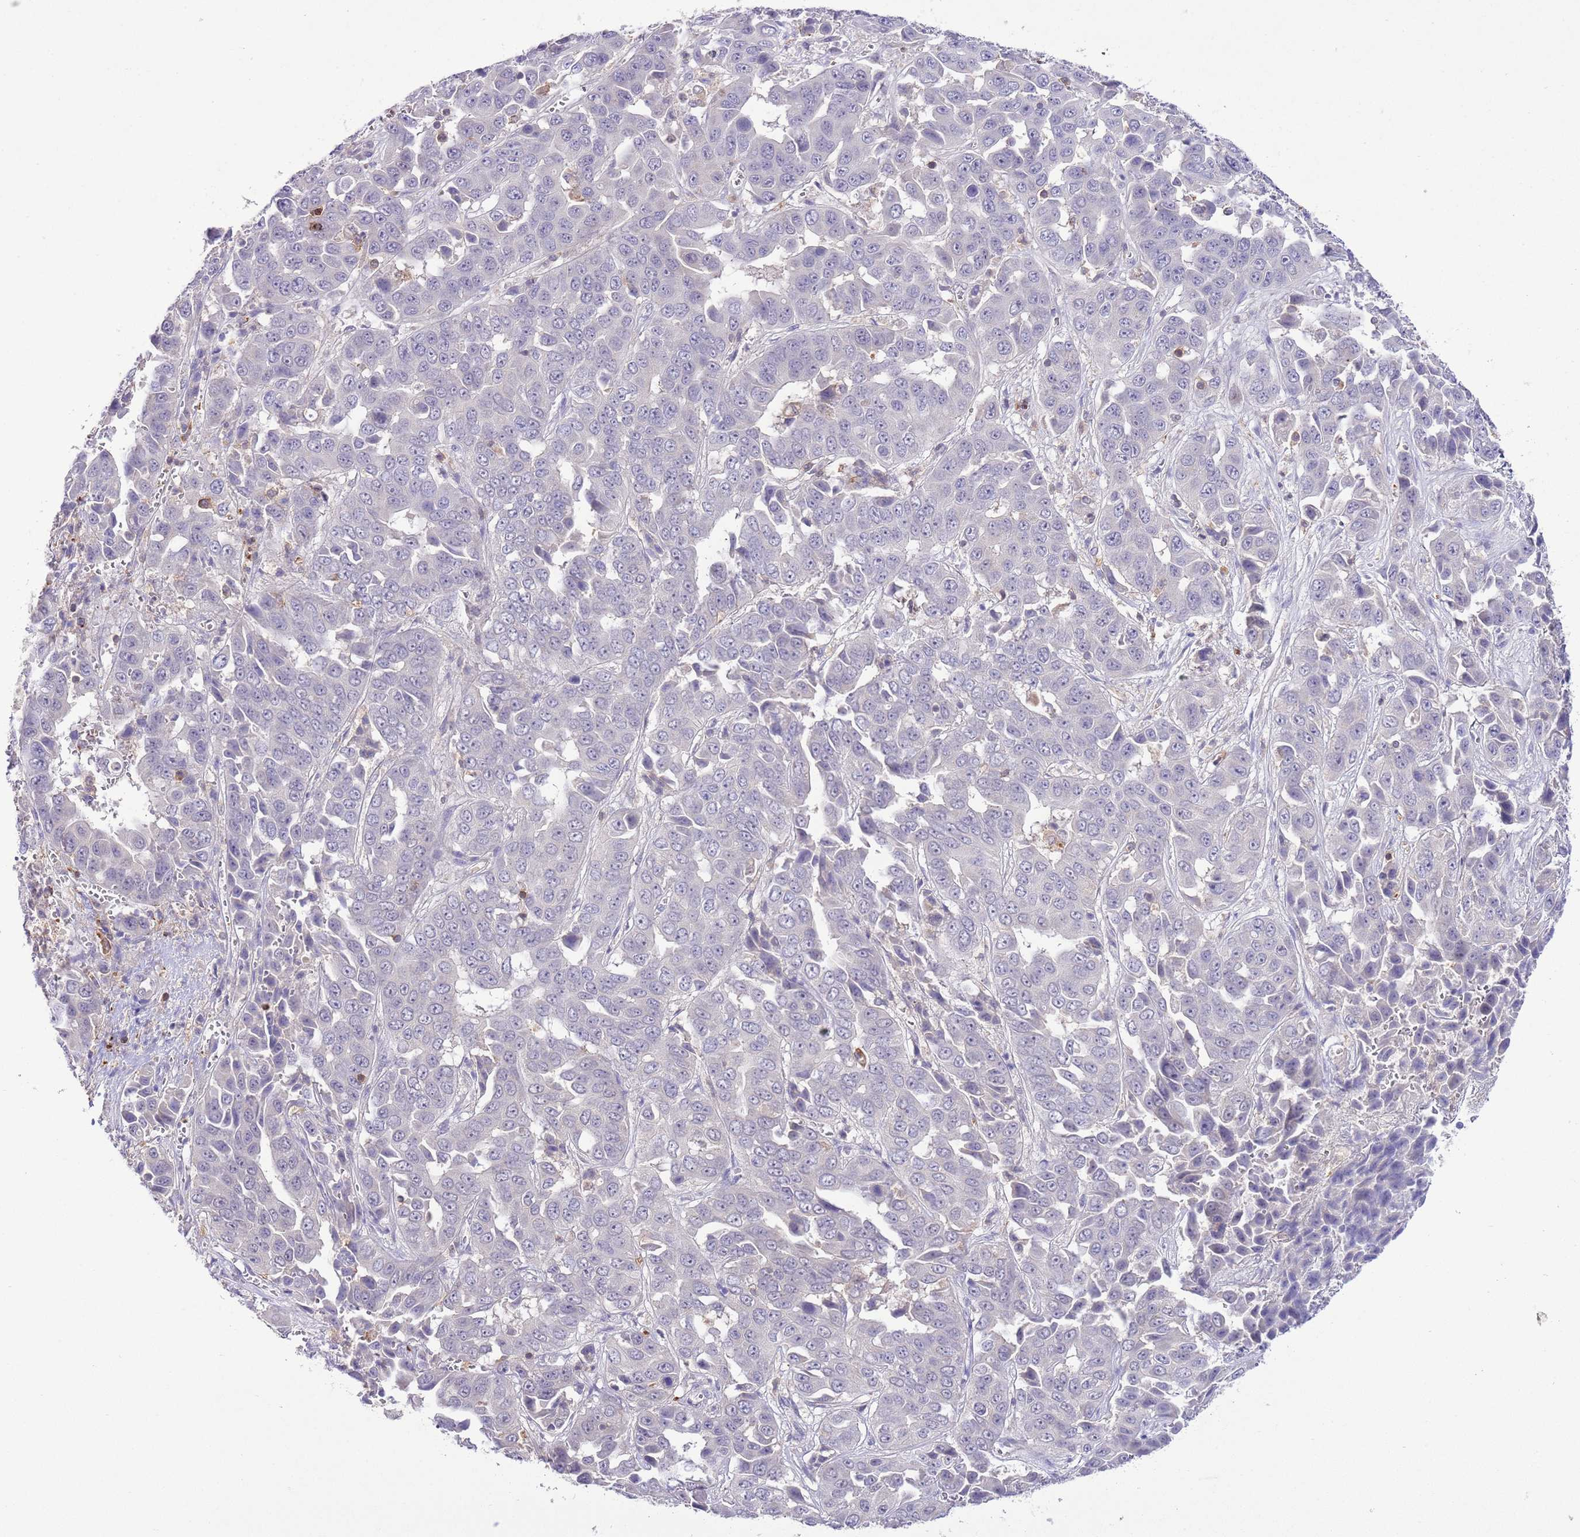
{"staining": {"intensity": "negative", "quantity": "none", "location": "none"}, "tissue": "liver cancer", "cell_type": "Tumor cells", "image_type": "cancer", "snomed": [{"axis": "morphology", "description": "Cholangiocarcinoma"}, {"axis": "topography", "description": "Liver"}], "caption": "An image of human liver cholangiocarcinoma is negative for staining in tumor cells.", "gene": "EFHD1", "patient": {"sex": "female", "age": 52}}